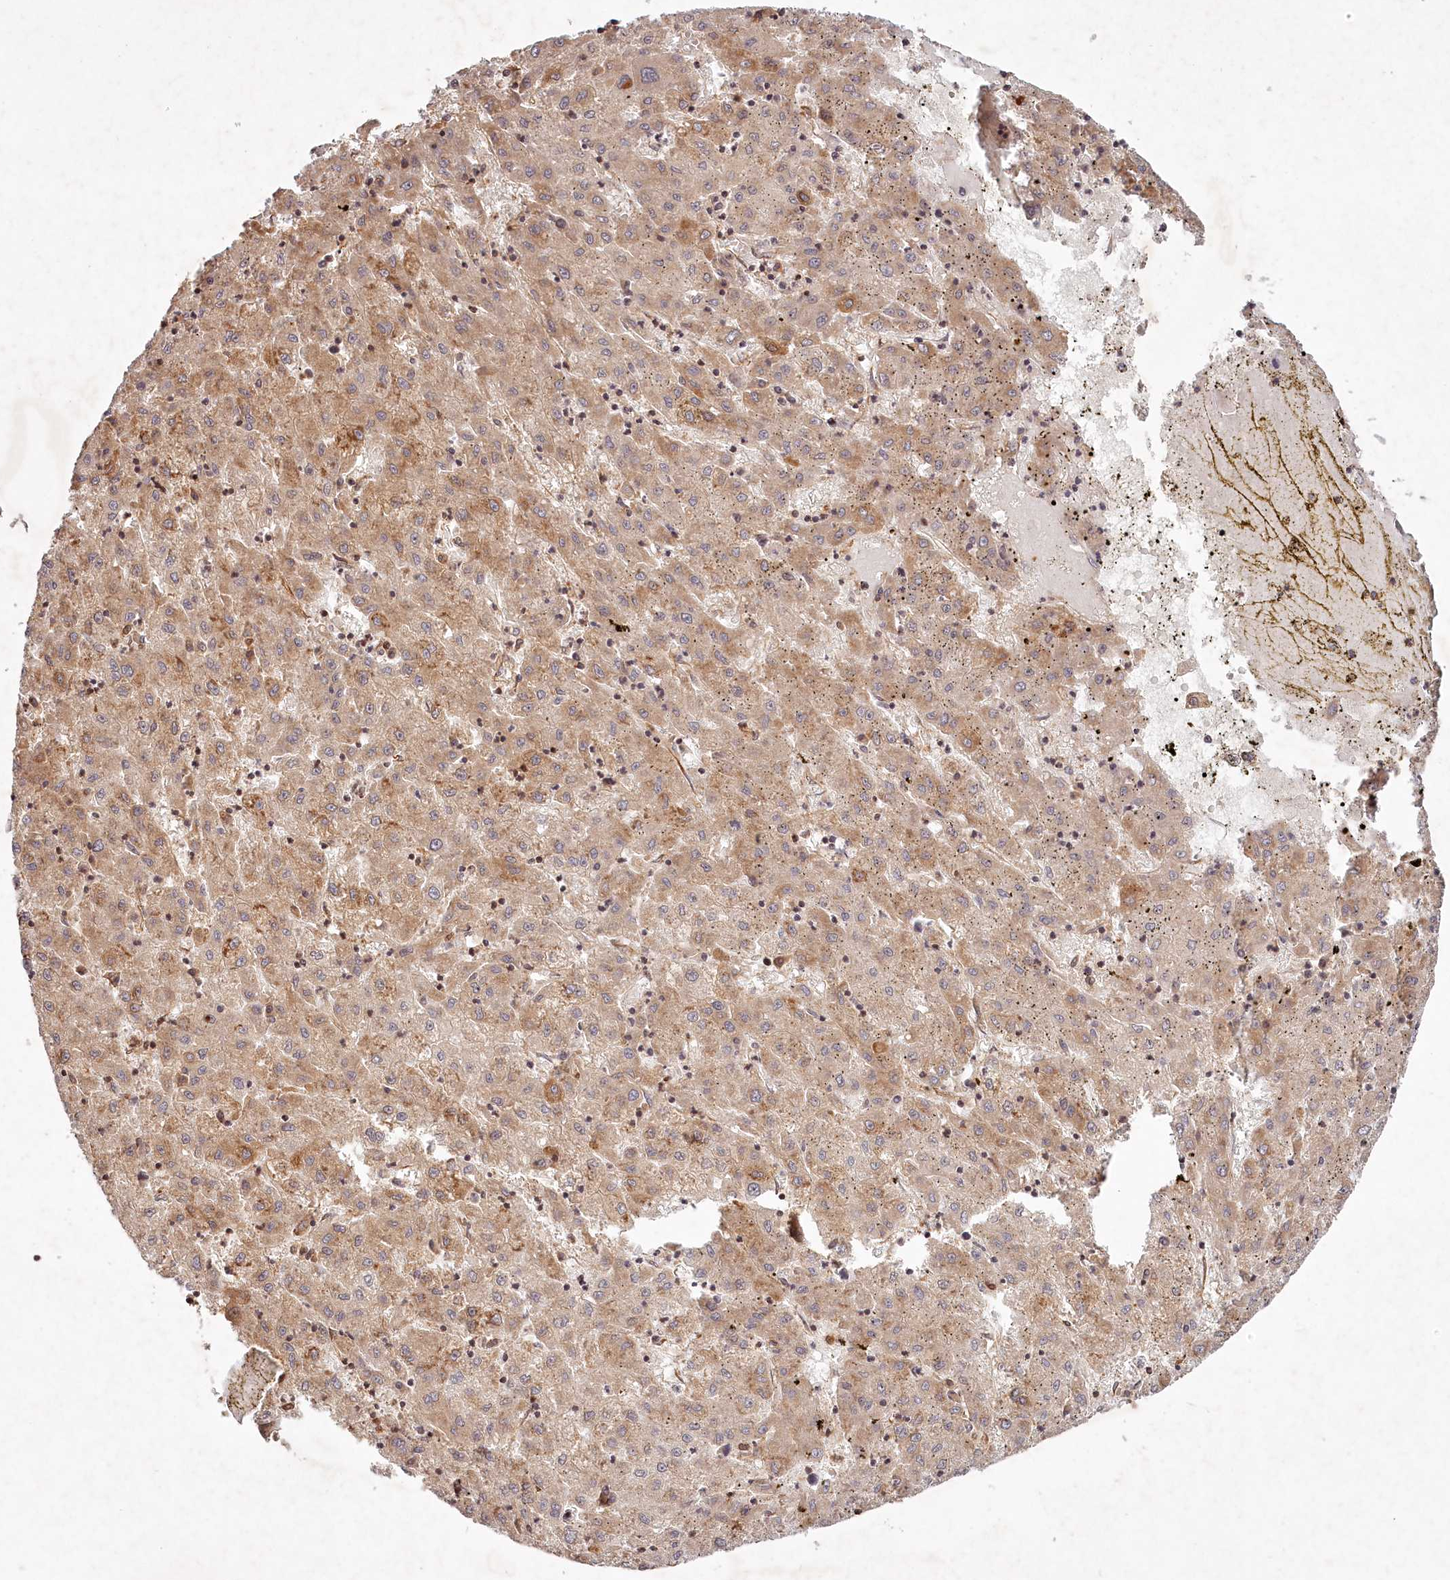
{"staining": {"intensity": "moderate", "quantity": ">75%", "location": "cytoplasmic/membranous"}, "tissue": "liver cancer", "cell_type": "Tumor cells", "image_type": "cancer", "snomed": [{"axis": "morphology", "description": "Carcinoma, Hepatocellular, NOS"}, {"axis": "topography", "description": "Liver"}], "caption": "Immunohistochemical staining of human liver cancer (hepatocellular carcinoma) demonstrates medium levels of moderate cytoplasmic/membranous protein positivity in about >75% of tumor cells.", "gene": "TMIE", "patient": {"sex": "male", "age": 72}}